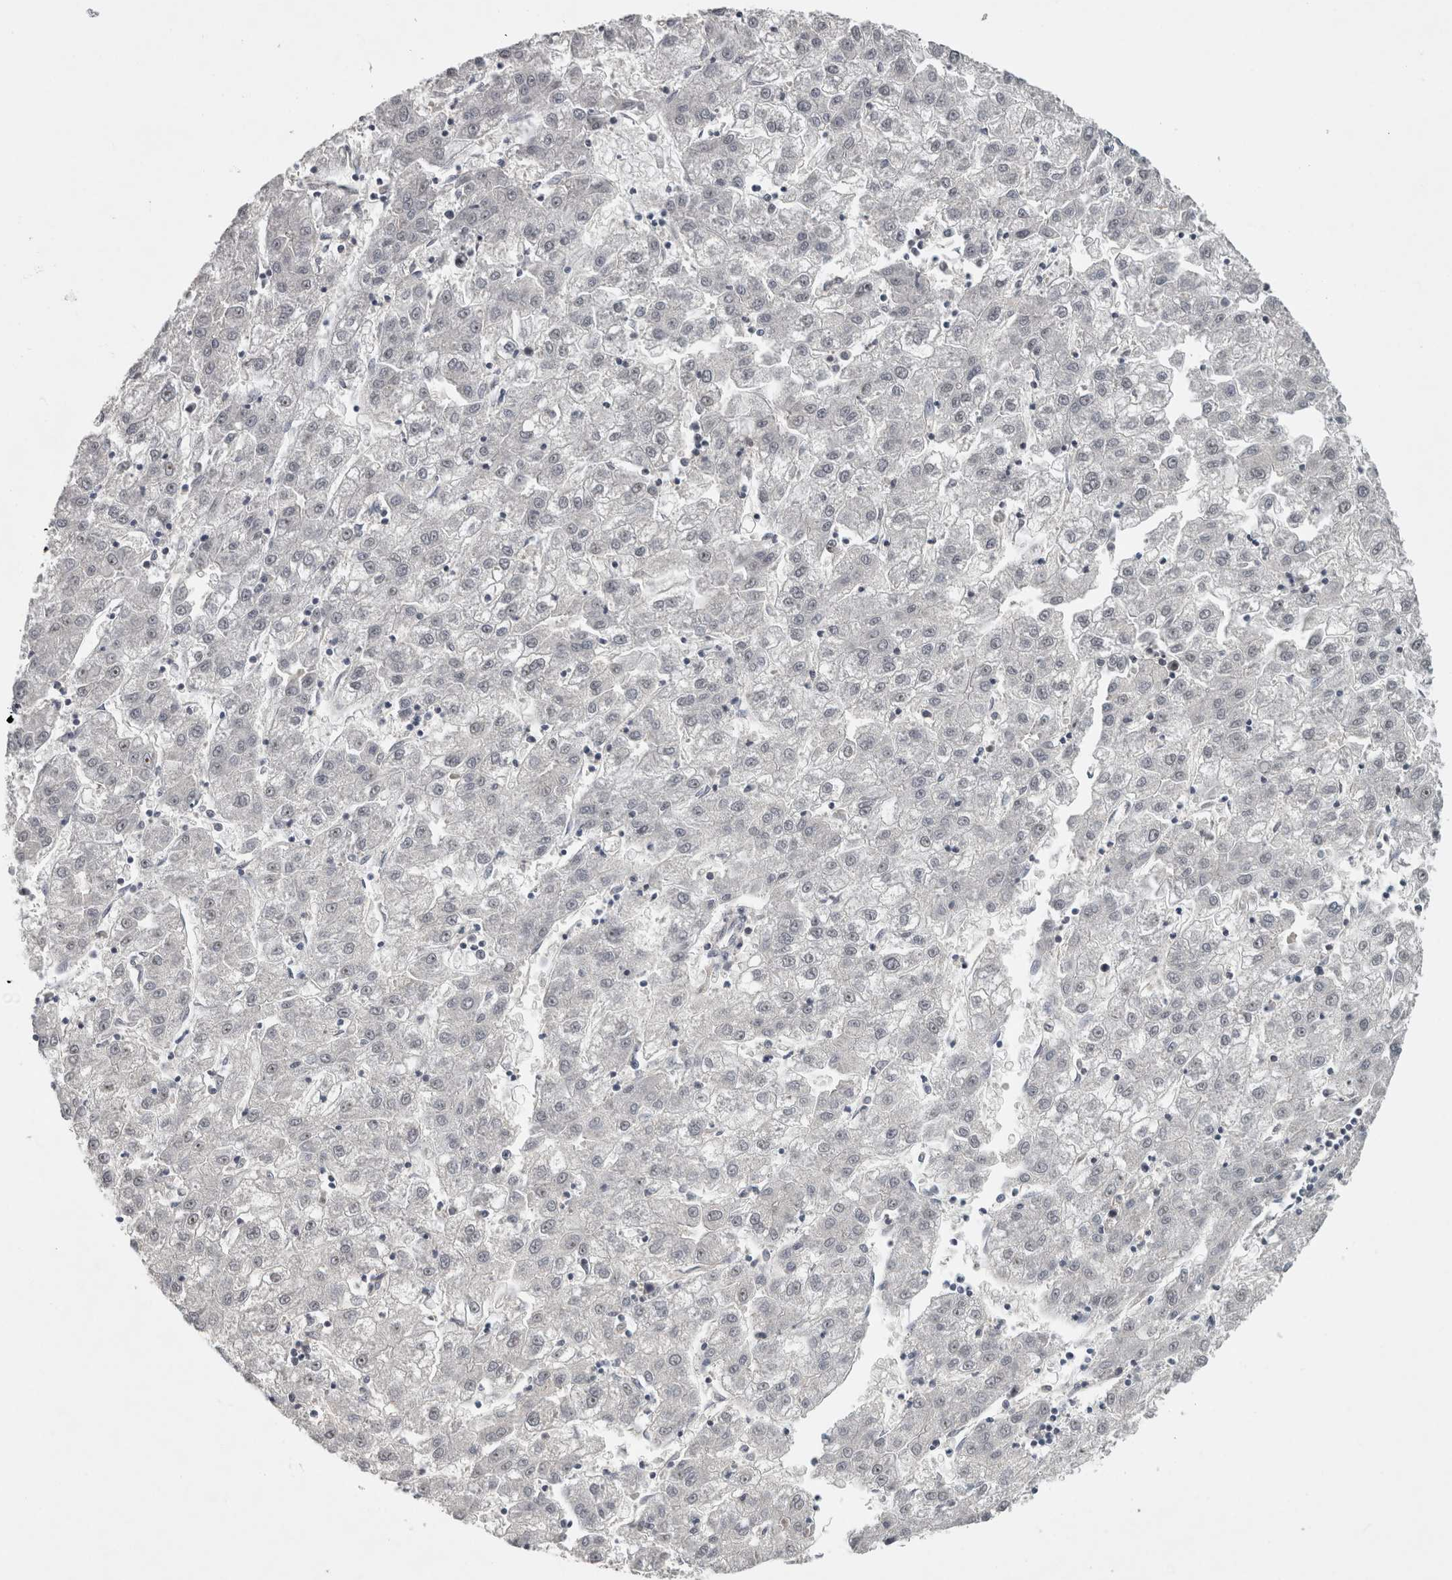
{"staining": {"intensity": "negative", "quantity": "none", "location": "none"}, "tissue": "liver cancer", "cell_type": "Tumor cells", "image_type": "cancer", "snomed": [{"axis": "morphology", "description": "Carcinoma, Hepatocellular, NOS"}, {"axis": "topography", "description": "Liver"}], "caption": "Liver cancer (hepatocellular carcinoma) stained for a protein using IHC shows no expression tumor cells.", "gene": "RBM28", "patient": {"sex": "male", "age": 72}}